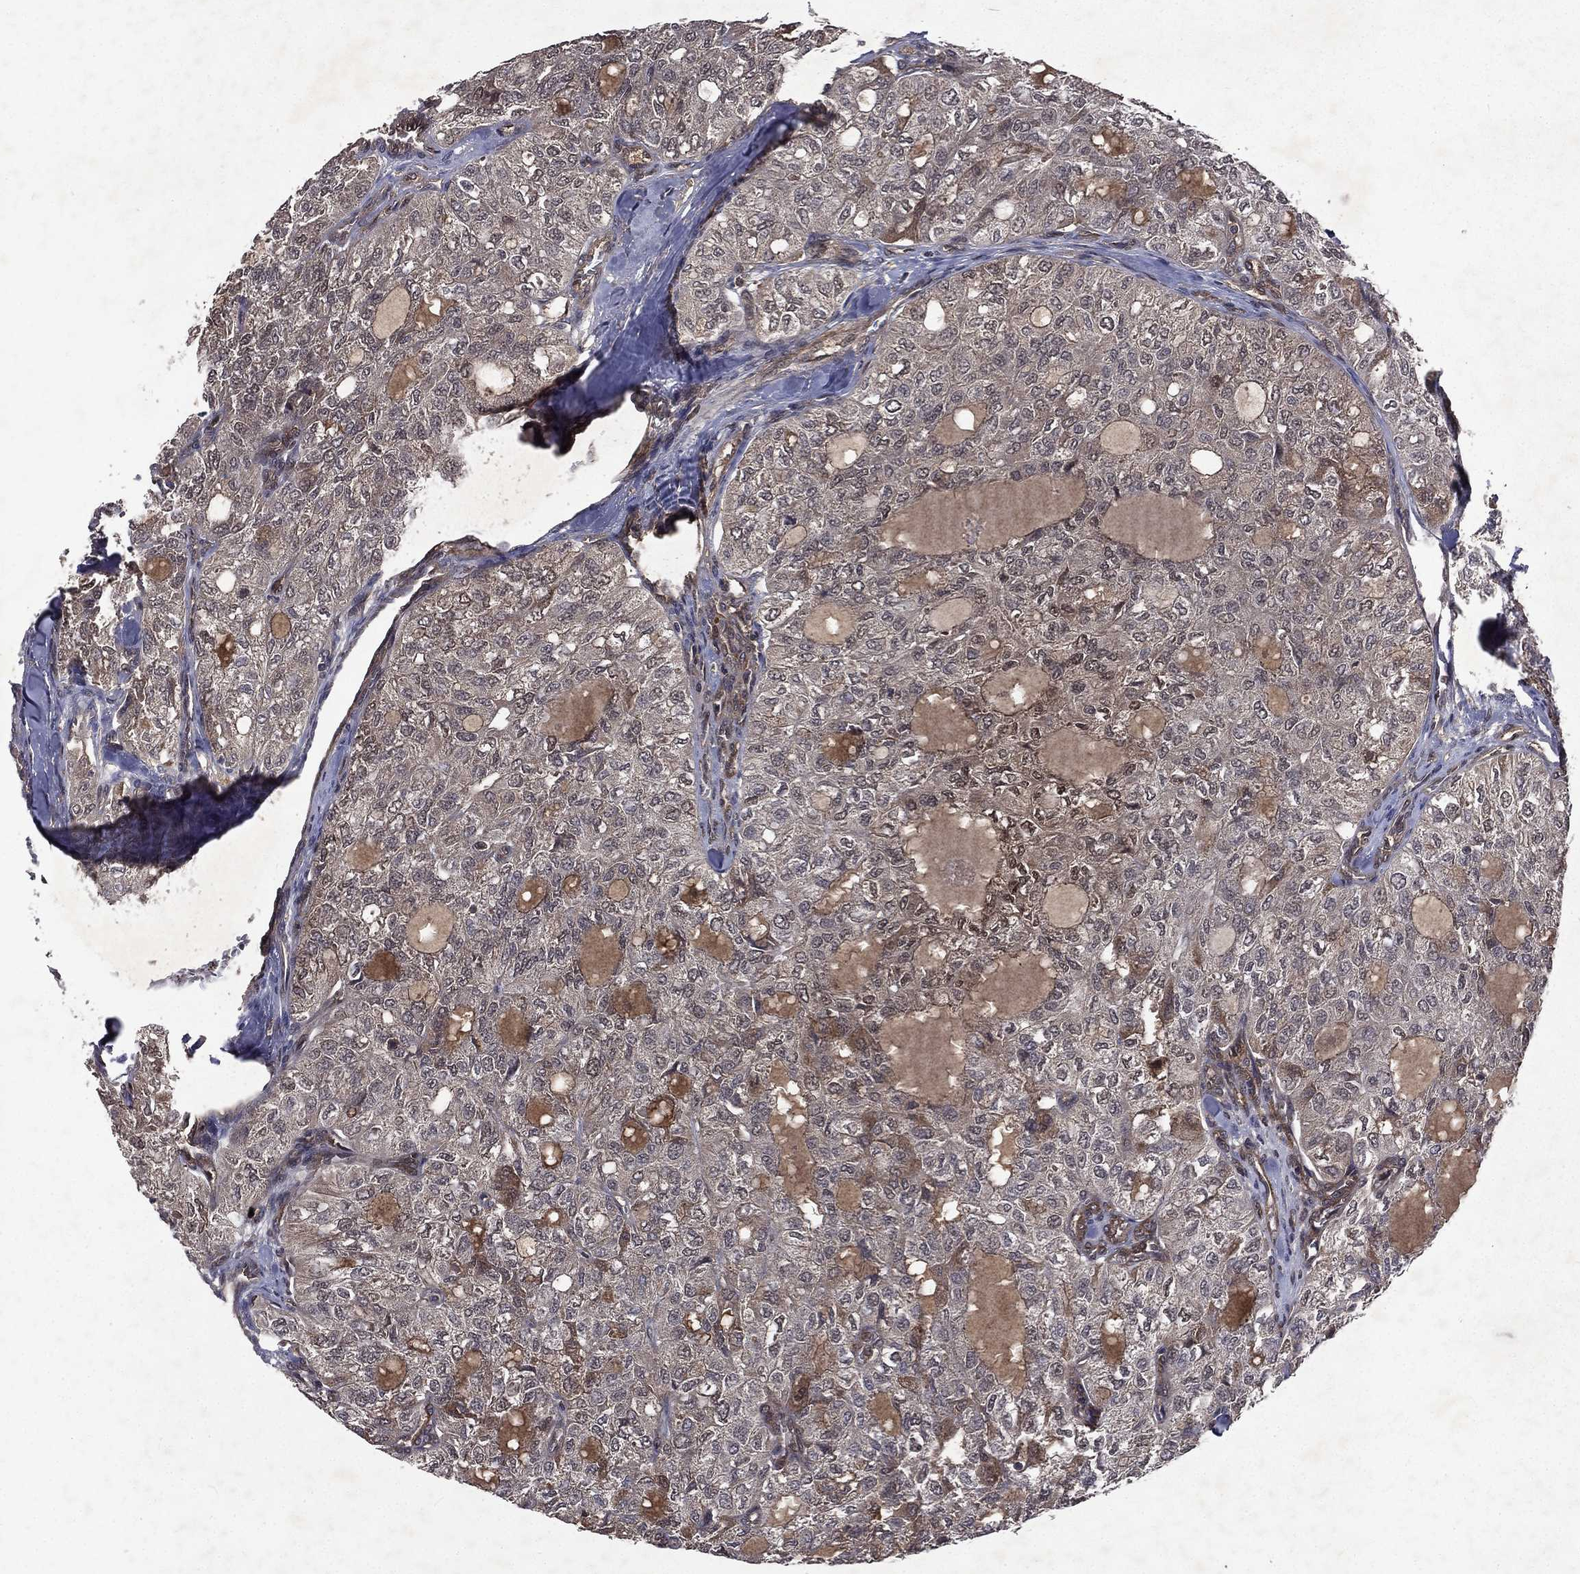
{"staining": {"intensity": "negative", "quantity": "none", "location": "none"}, "tissue": "thyroid cancer", "cell_type": "Tumor cells", "image_type": "cancer", "snomed": [{"axis": "morphology", "description": "Follicular adenoma carcinoma, NOS"}, {"axis": "topography", "description": "Thyroid gland"}], "caption": "Immunohistochemistry (IHC) of thyroid cancer shows no staining in tumor cells.", "gene": "FGD1", "patient": {"sex": "male", "age": 75}}